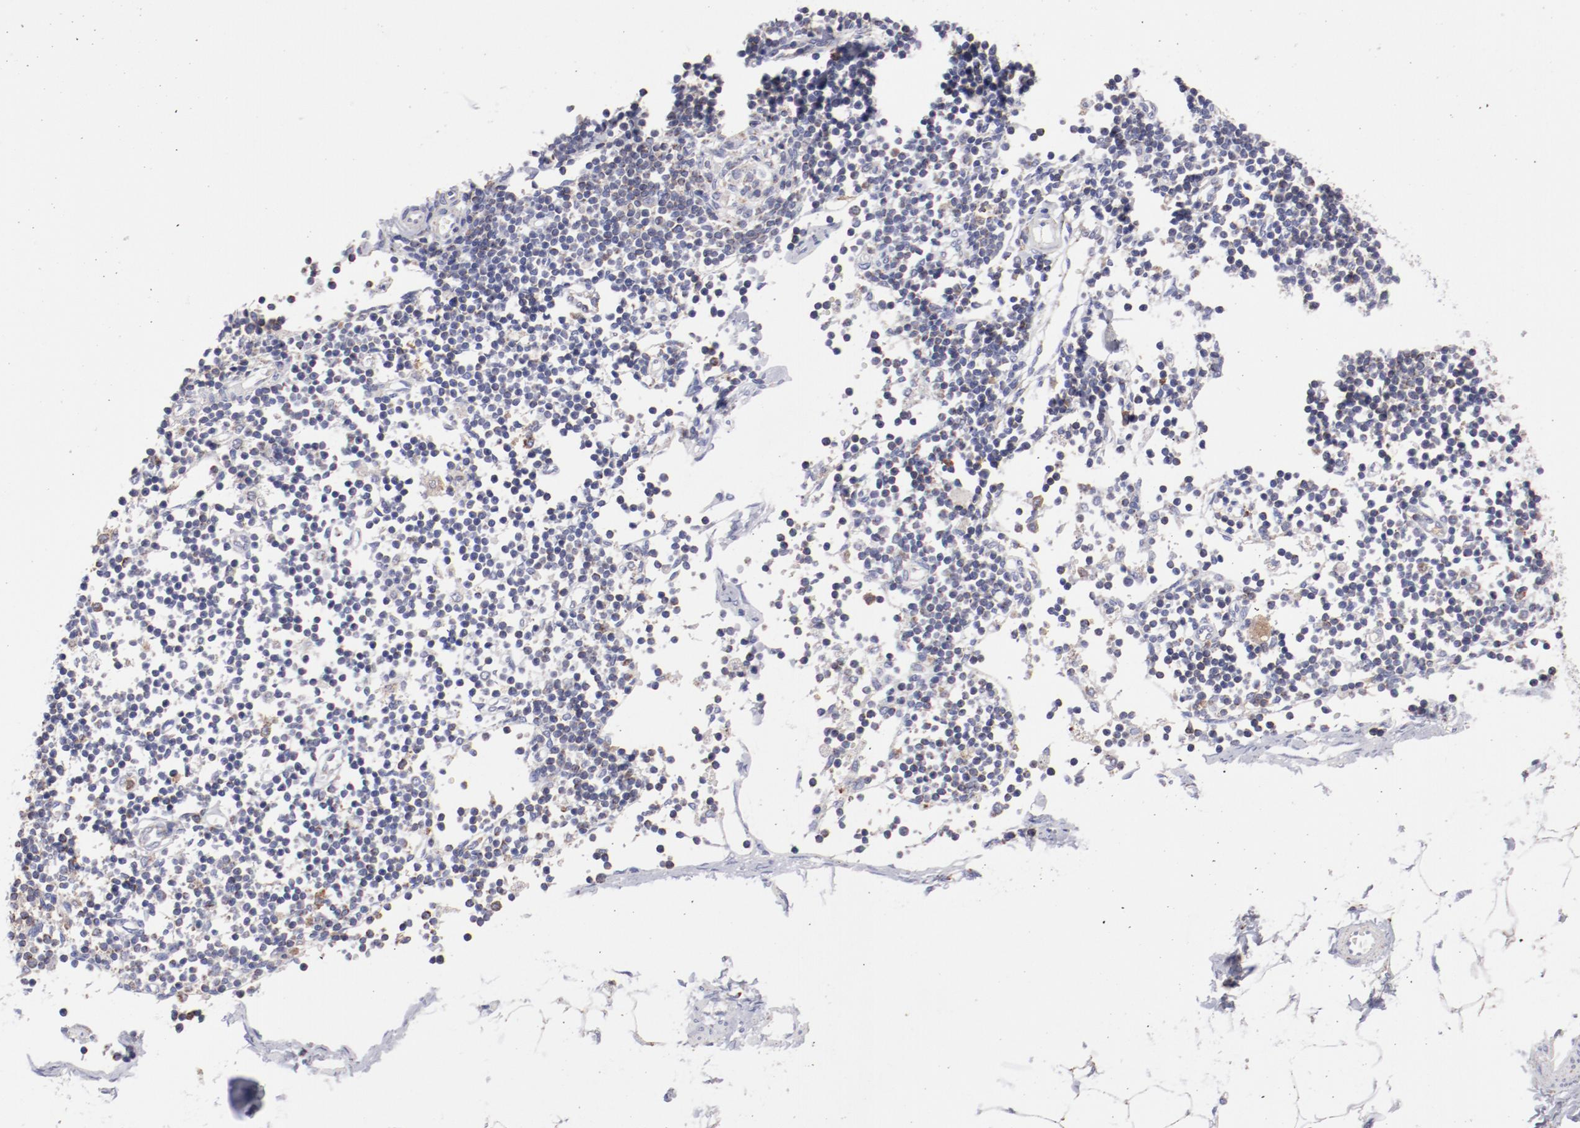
{"staining": {"intensity": "negative", "quantity": "none", "location": "none"}, "tissue": "adipose tissue", "cell_type": "Adipocytes", "image_type": "normal", "snomed": [{"axis": "morphology", "description": "Normal tissue, NOS"}, {"axis": "morphology", "description": "Adenocarcinoma, NOS"}, {"axis": "topography", "description": "Colon"}, {"axis": "topography", "description": "Peripheral nerve tissue"}], "caption": "The IHC photomicrograph has no significant expression in adipocytes of adipose tissue. The staining is performed using DAB brown chromogen with nuclei counter-stained in using hematoxylin.", "gene": "FGR", "patient": {"sex": "male", "age": 14}}